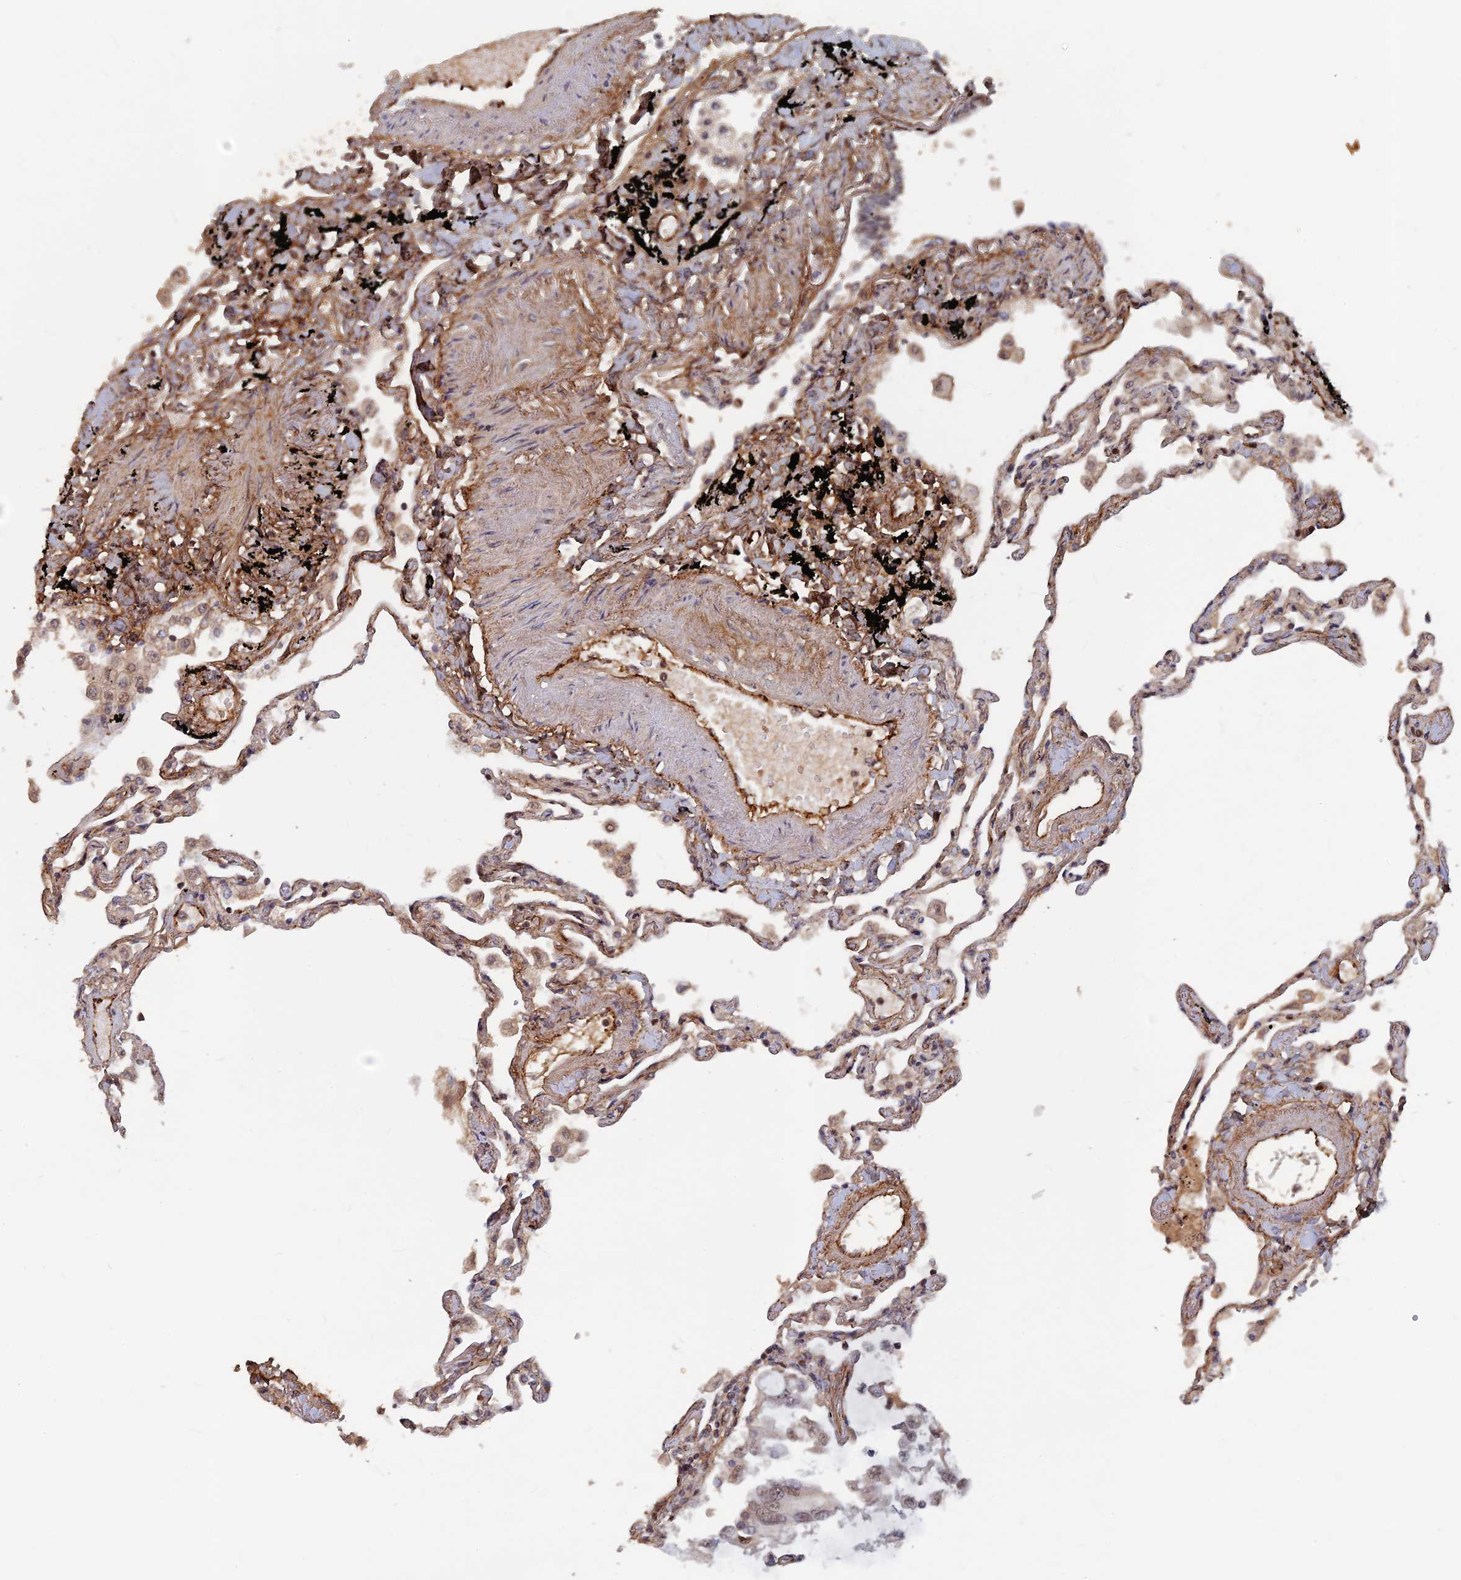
{"staining": {"intensity": "moderate", "quantity": "25%-75%", "location": "cytoplasmic/membranous,nuclear"}, "tissue": "lung", "cell_type": "Alveolar cells", "image_type": "normal", "snomed": [{"axis": "morphology", "description": "Normal tissue, NOS"}, {"axis": "topography", "description": "Lung"}], "caption": "IHC of unremarkable human lung shows medium levels of moderate cytoplasmic/membranous,nuclear expression in approximately 25%-75% of alveolar cells. (DAB IHC with brightfield microscopy, high magnification).", "gene": "SH3D21", "patient": {"sex": "female", "age": 67}}